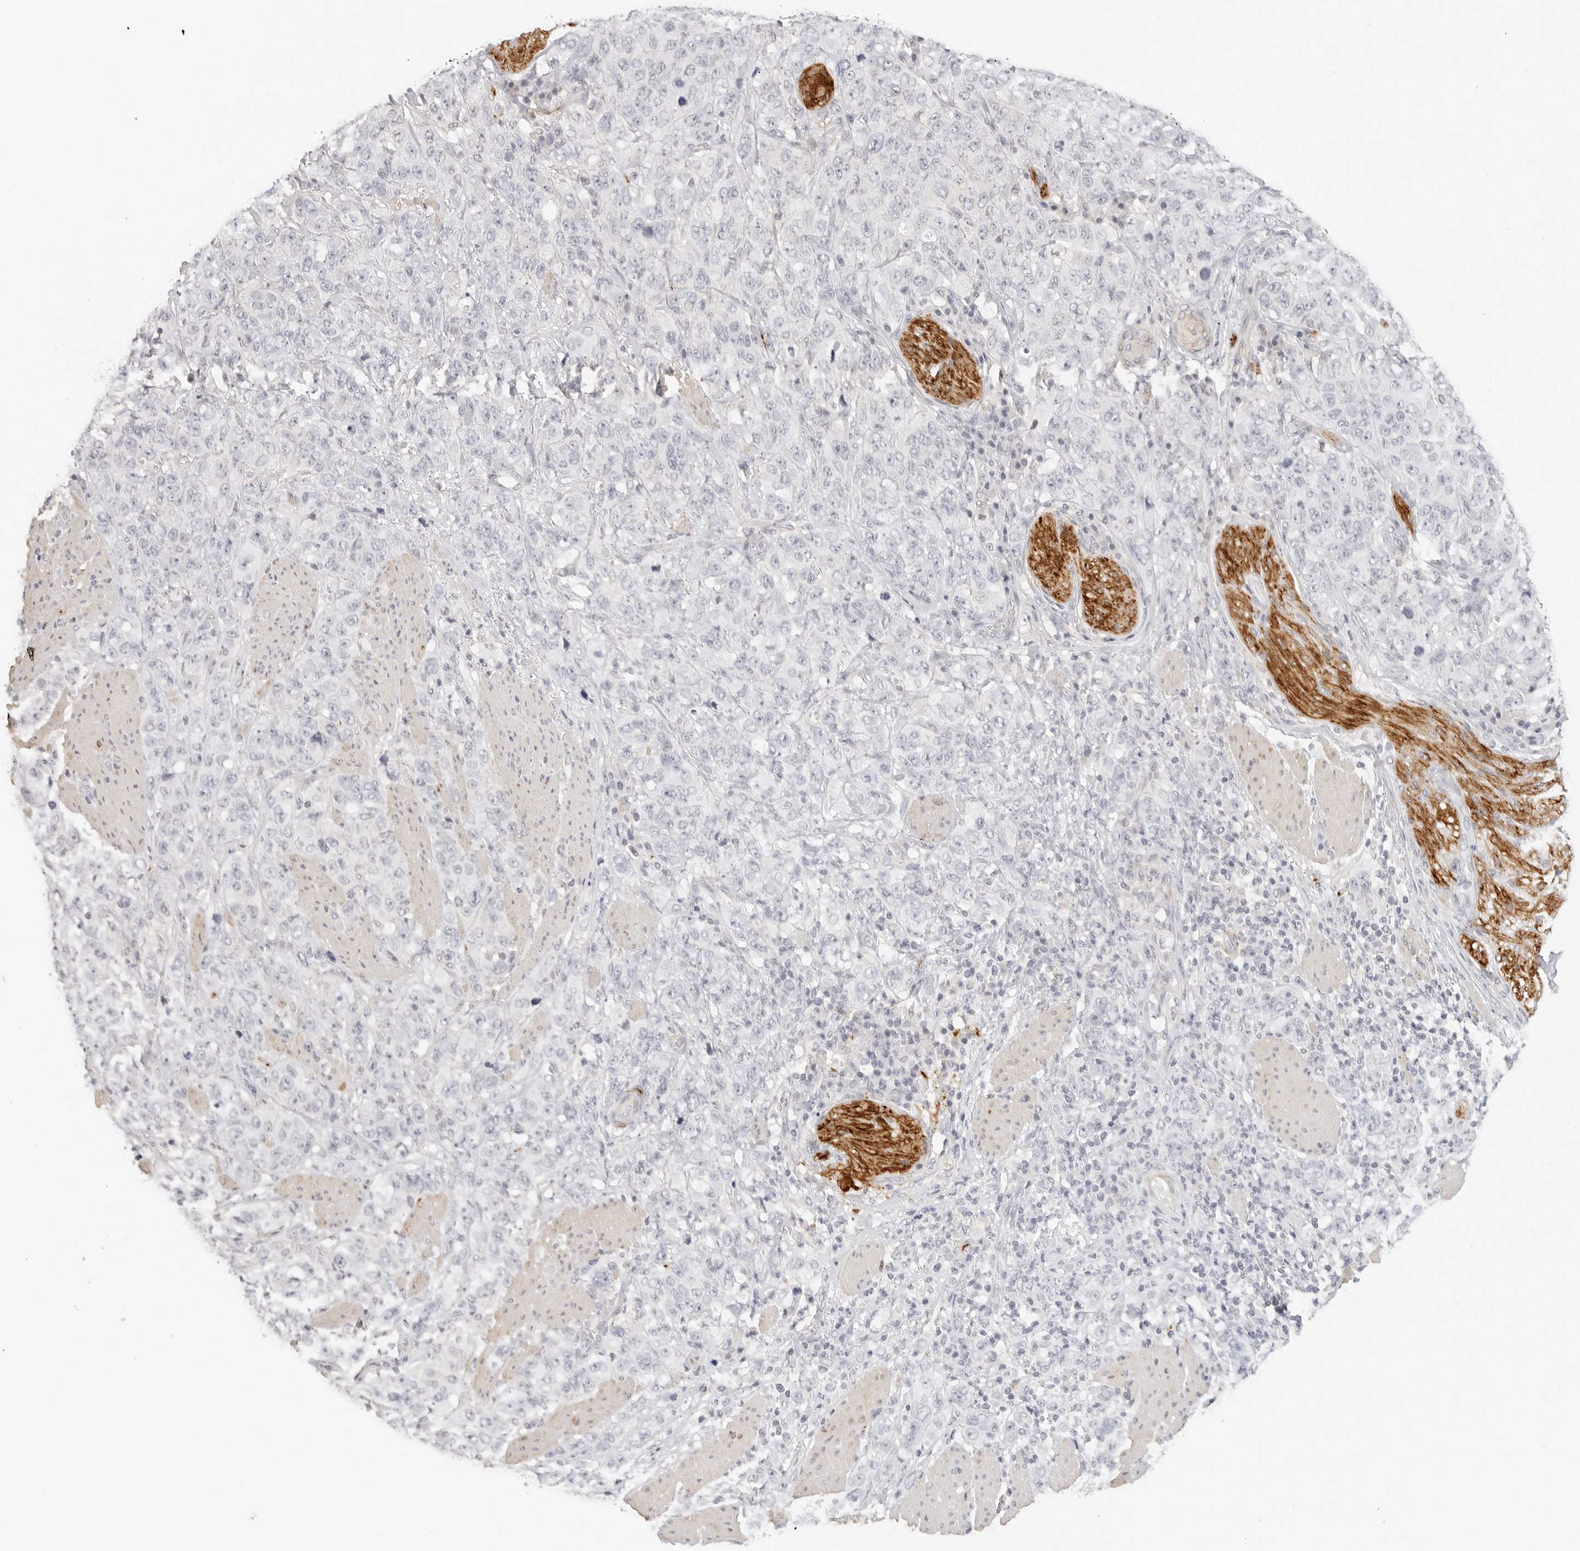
{"staining": {"intensity": "negative", "quantity": "none", "location": "none"}, "tissue": "stomach cancer", "cell_type": "Tumor cells", "image_type": "cancer", "snomed": [{"axis": "morphology", "description": "Adenocarcinoma, NOS"}, {"axis": "topography", "description": "Stomach"}], "caption": "DAB (3,3'-diaminobenzidine) immunohistochemical staining of stomach cancer (adenocarcinoma) reveals no significant staining in tumor cells.", "gene": "PCDH19", "patient": {"sex": "male", "age": 48}}